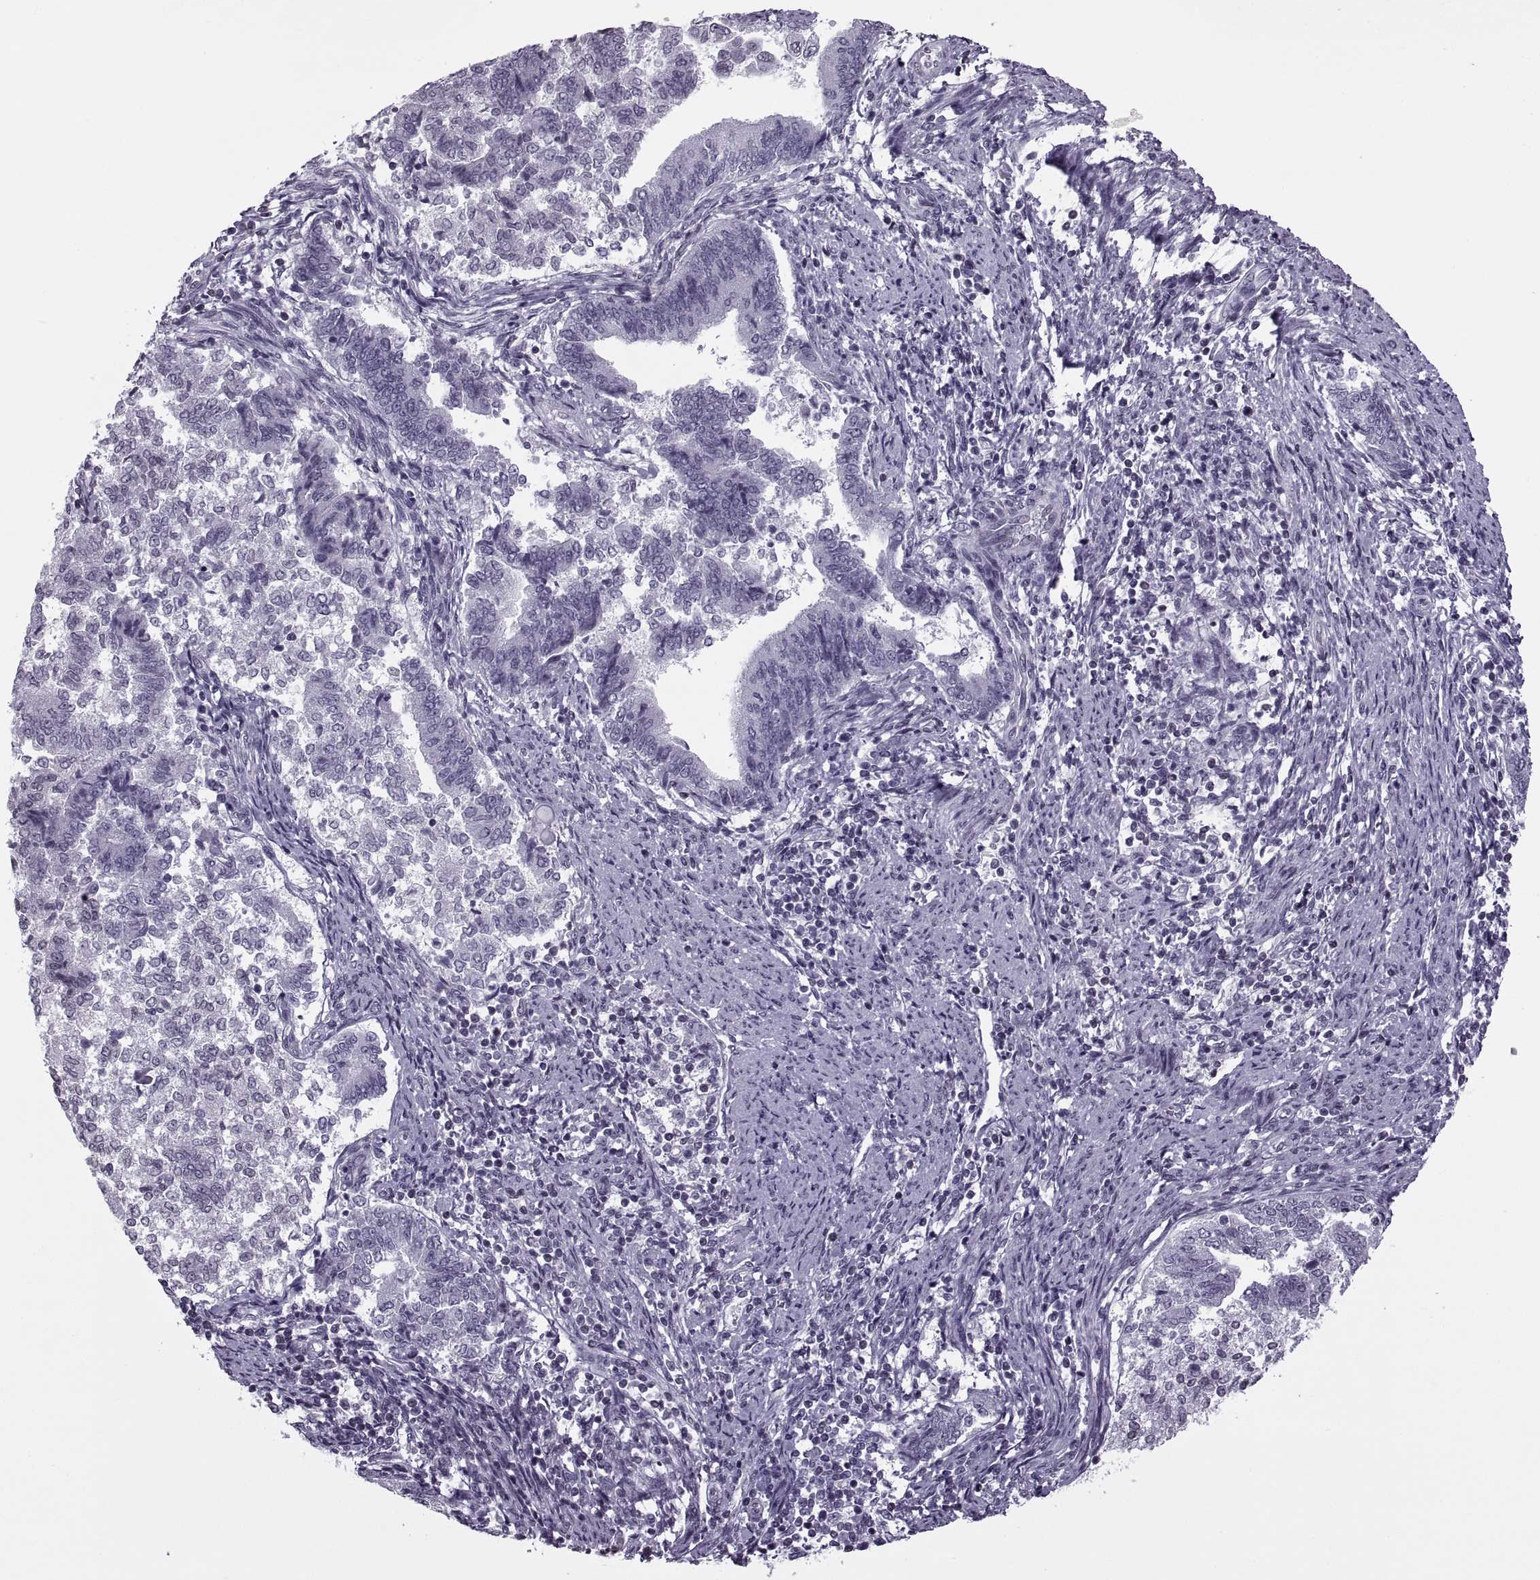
{"staining": {"intensity": "negative", "quantity": "none", "location": "none"}, "tissue": "endometrial cancer", "cell_type": "Tumor cells", "image_type": "cancer", "snomed": [{"axis": "morphology", "description": "Adenocarcinoma, NOS"}, {"axis": "topography", "description": "Endometrium"}], "caption": "Photomicrograph shows no protein expression in tumor cells of endometrial adenocarcinoma tissue.", "gene": "H1-8", "patient": {"sex": "female", "age": 65}}